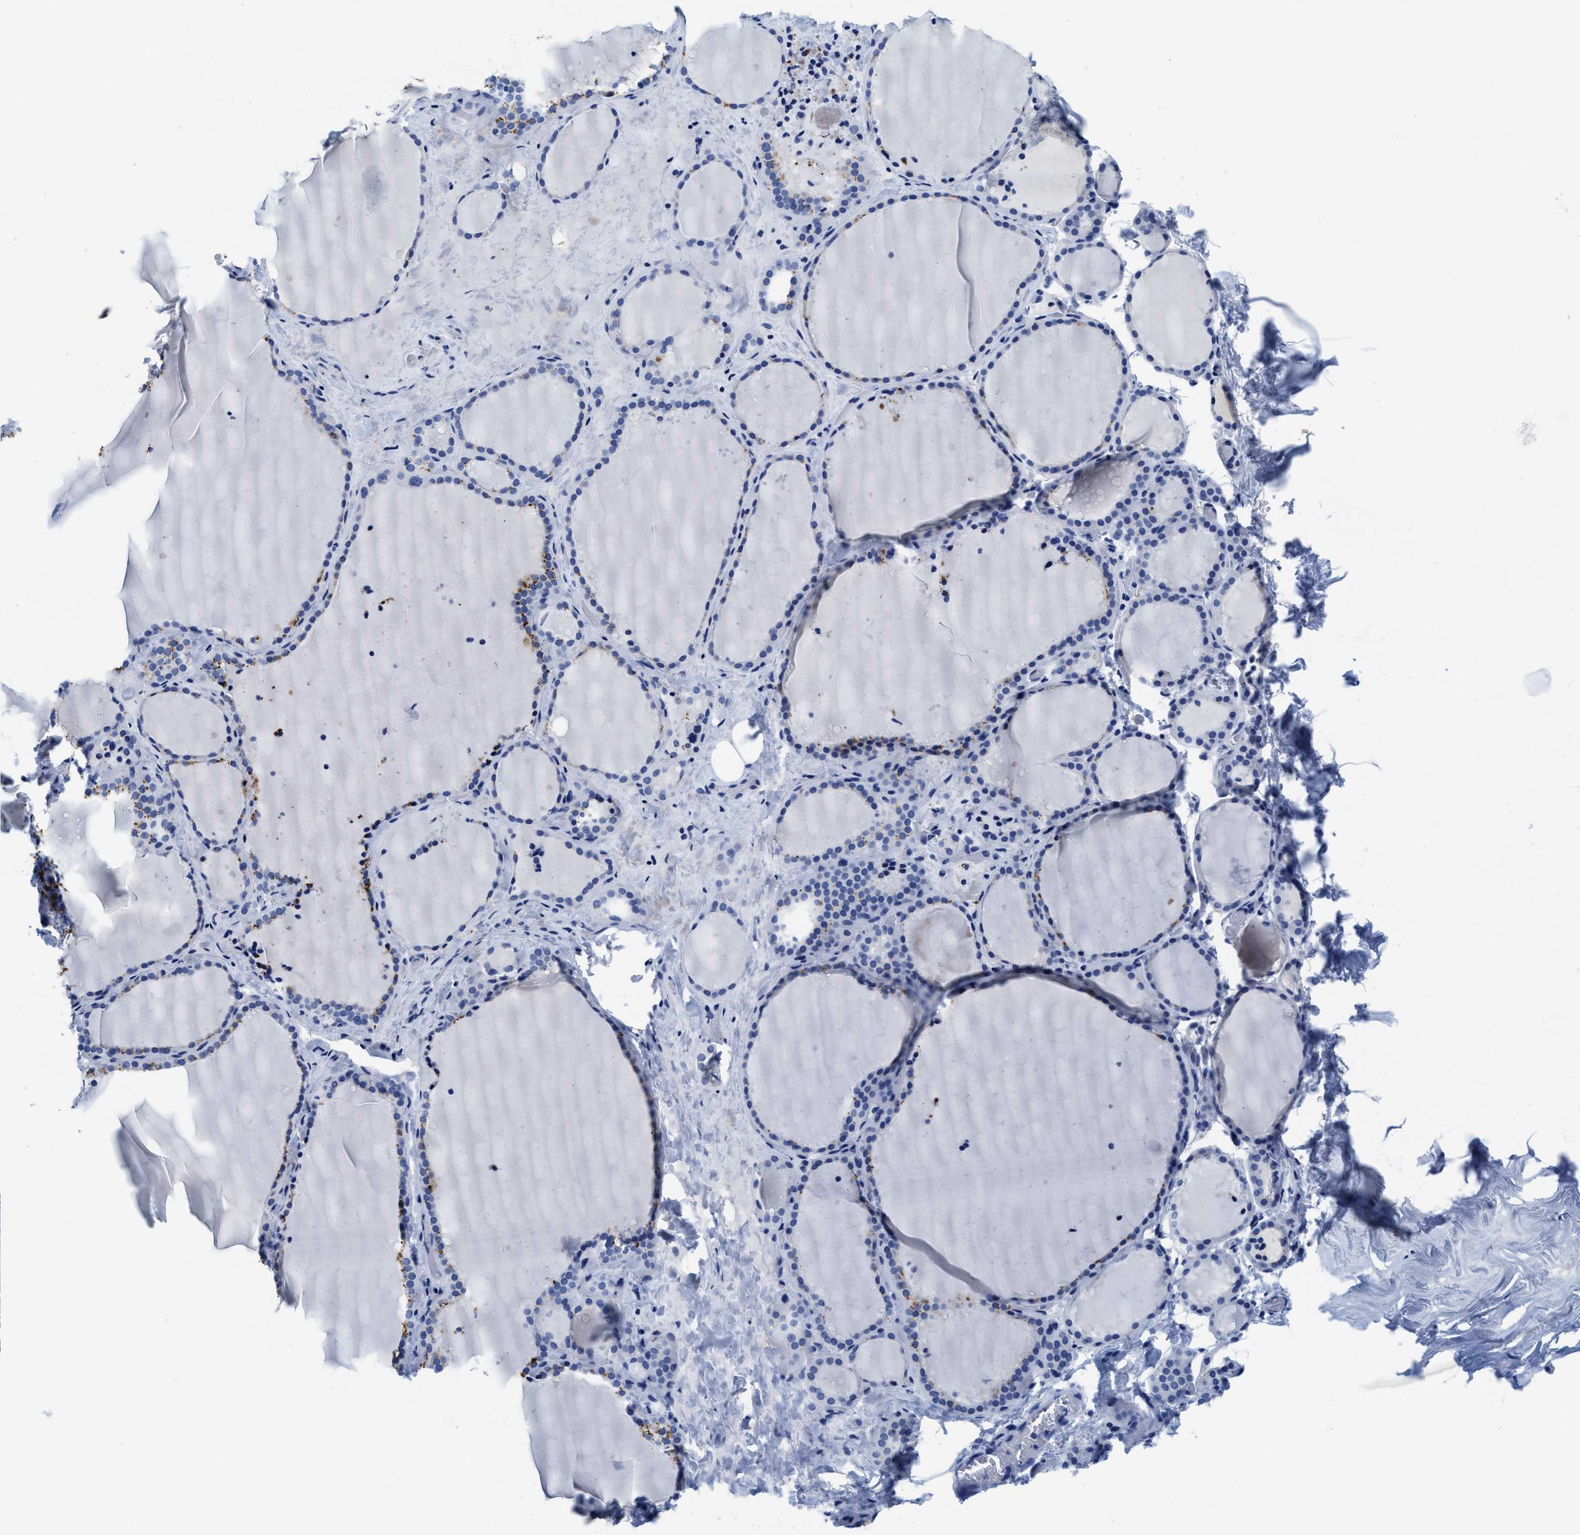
{"staining": {"intensity": "negative", "quantity": "none", "location": "none"}, "tissue": "thyroid gland", "cell_type": "Glandular cells", "image_type": "normal", "snomed": [{"axis": "morphology", "description": "Normal tissue, NOS"}, {"axis": "topography", "description": "Thyroid gland"}], "caption": "Image shows no protein positivity in glandular cells of normal thyroid gland.", "gene": "TTC3", "patient": {"sex": "female", "age": 22}}